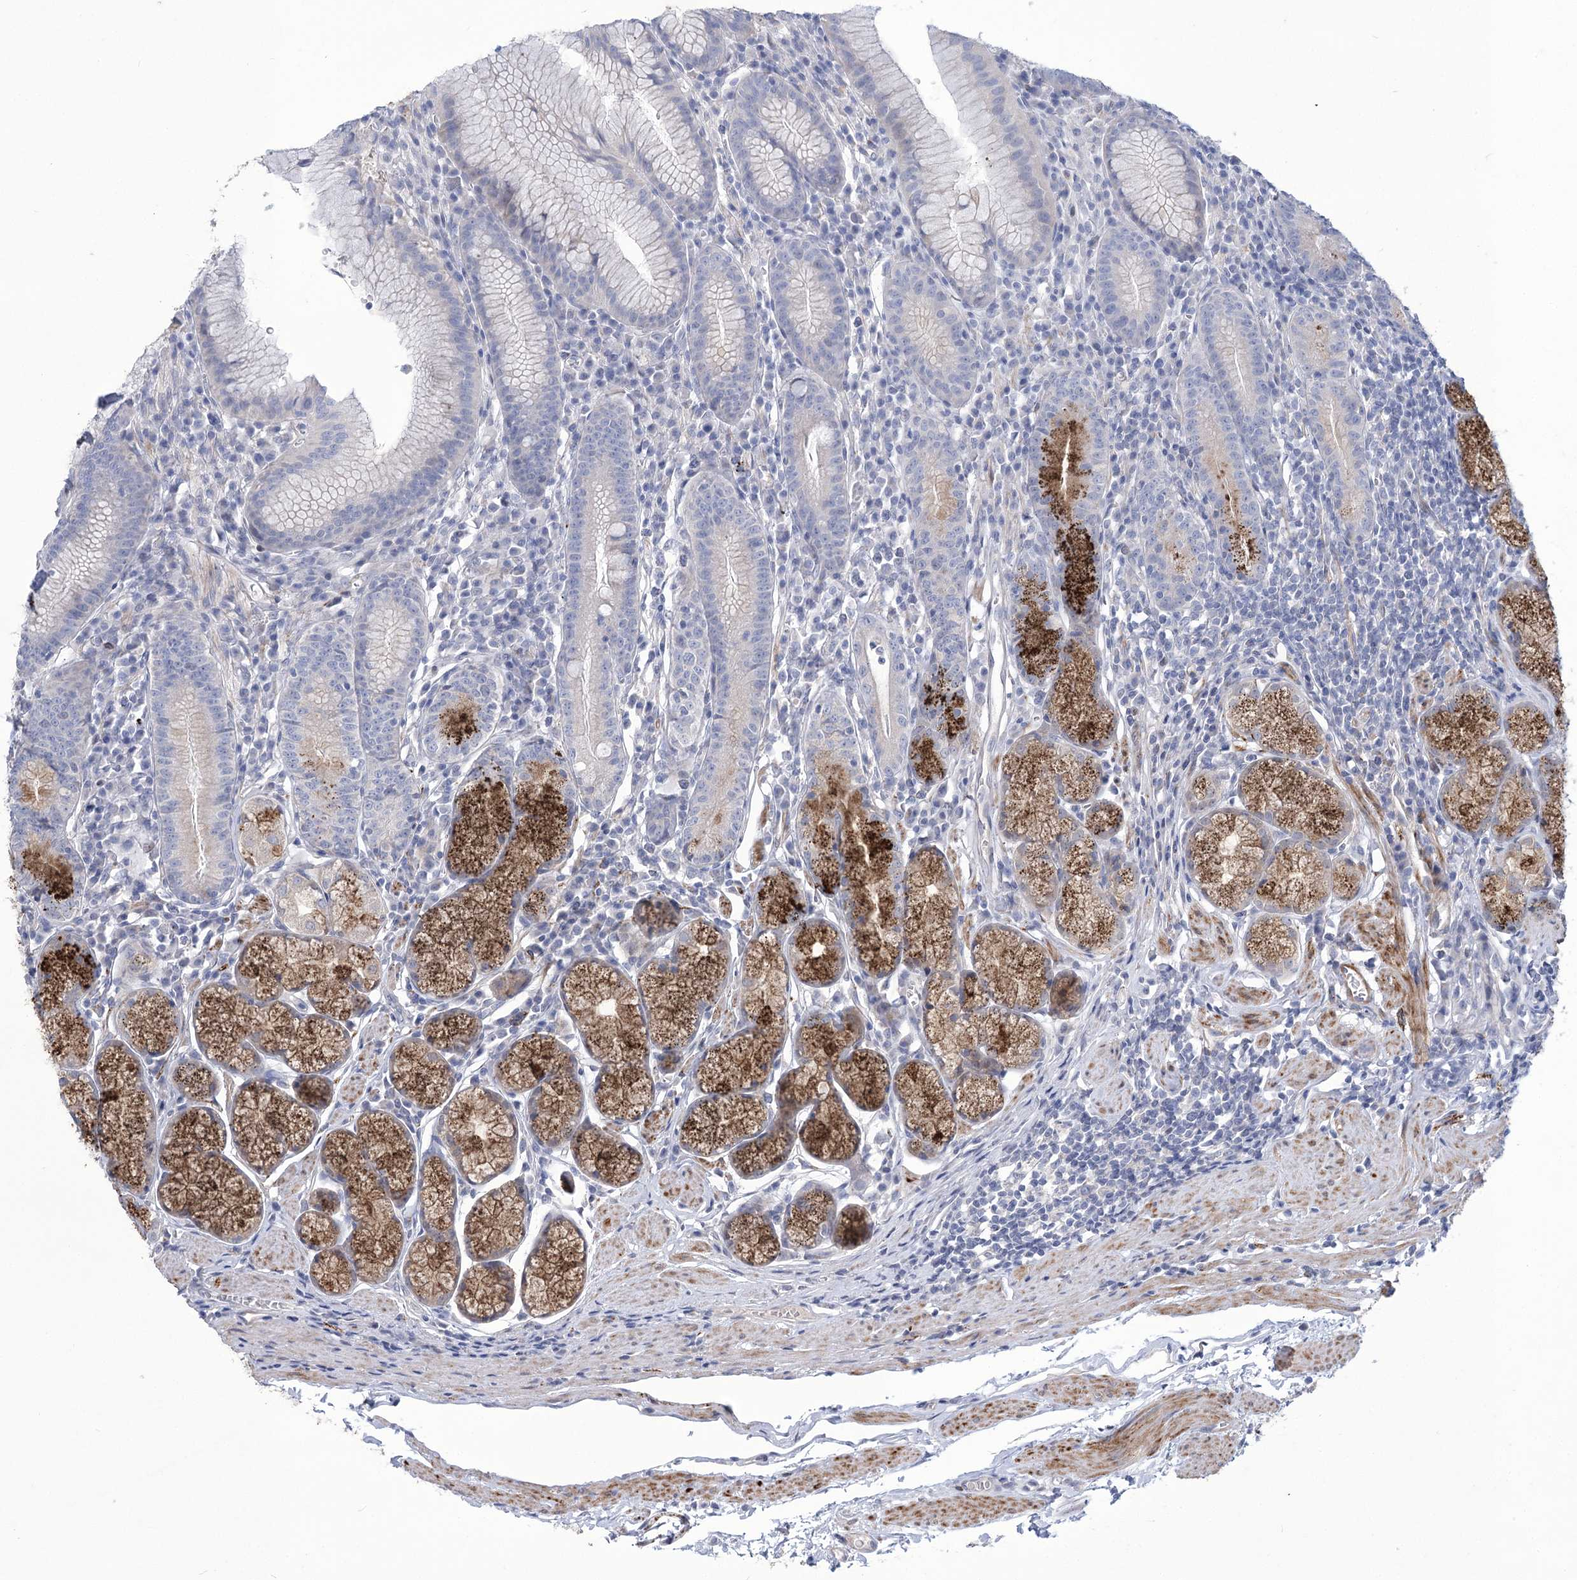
{"staining": {"intensity": "moderate", "quantity": "<25%", "location": "cytoplasmic/membranous"}, "tissue": "stomach", "cell_type": "Glandular cells", "image_type": "normal", "snomed": [{"axis": "morphology", "description": "Normal tissue, NOS"}, {"axis": "topography", "description": "Stomach"}], "caption": "Glandular cells display moderate cytoplasmic/membranous expression in about <25% of cells in normal stomach.", "gene": "ANGPTL3", "patient": {"sex": "male", "age": 55}}